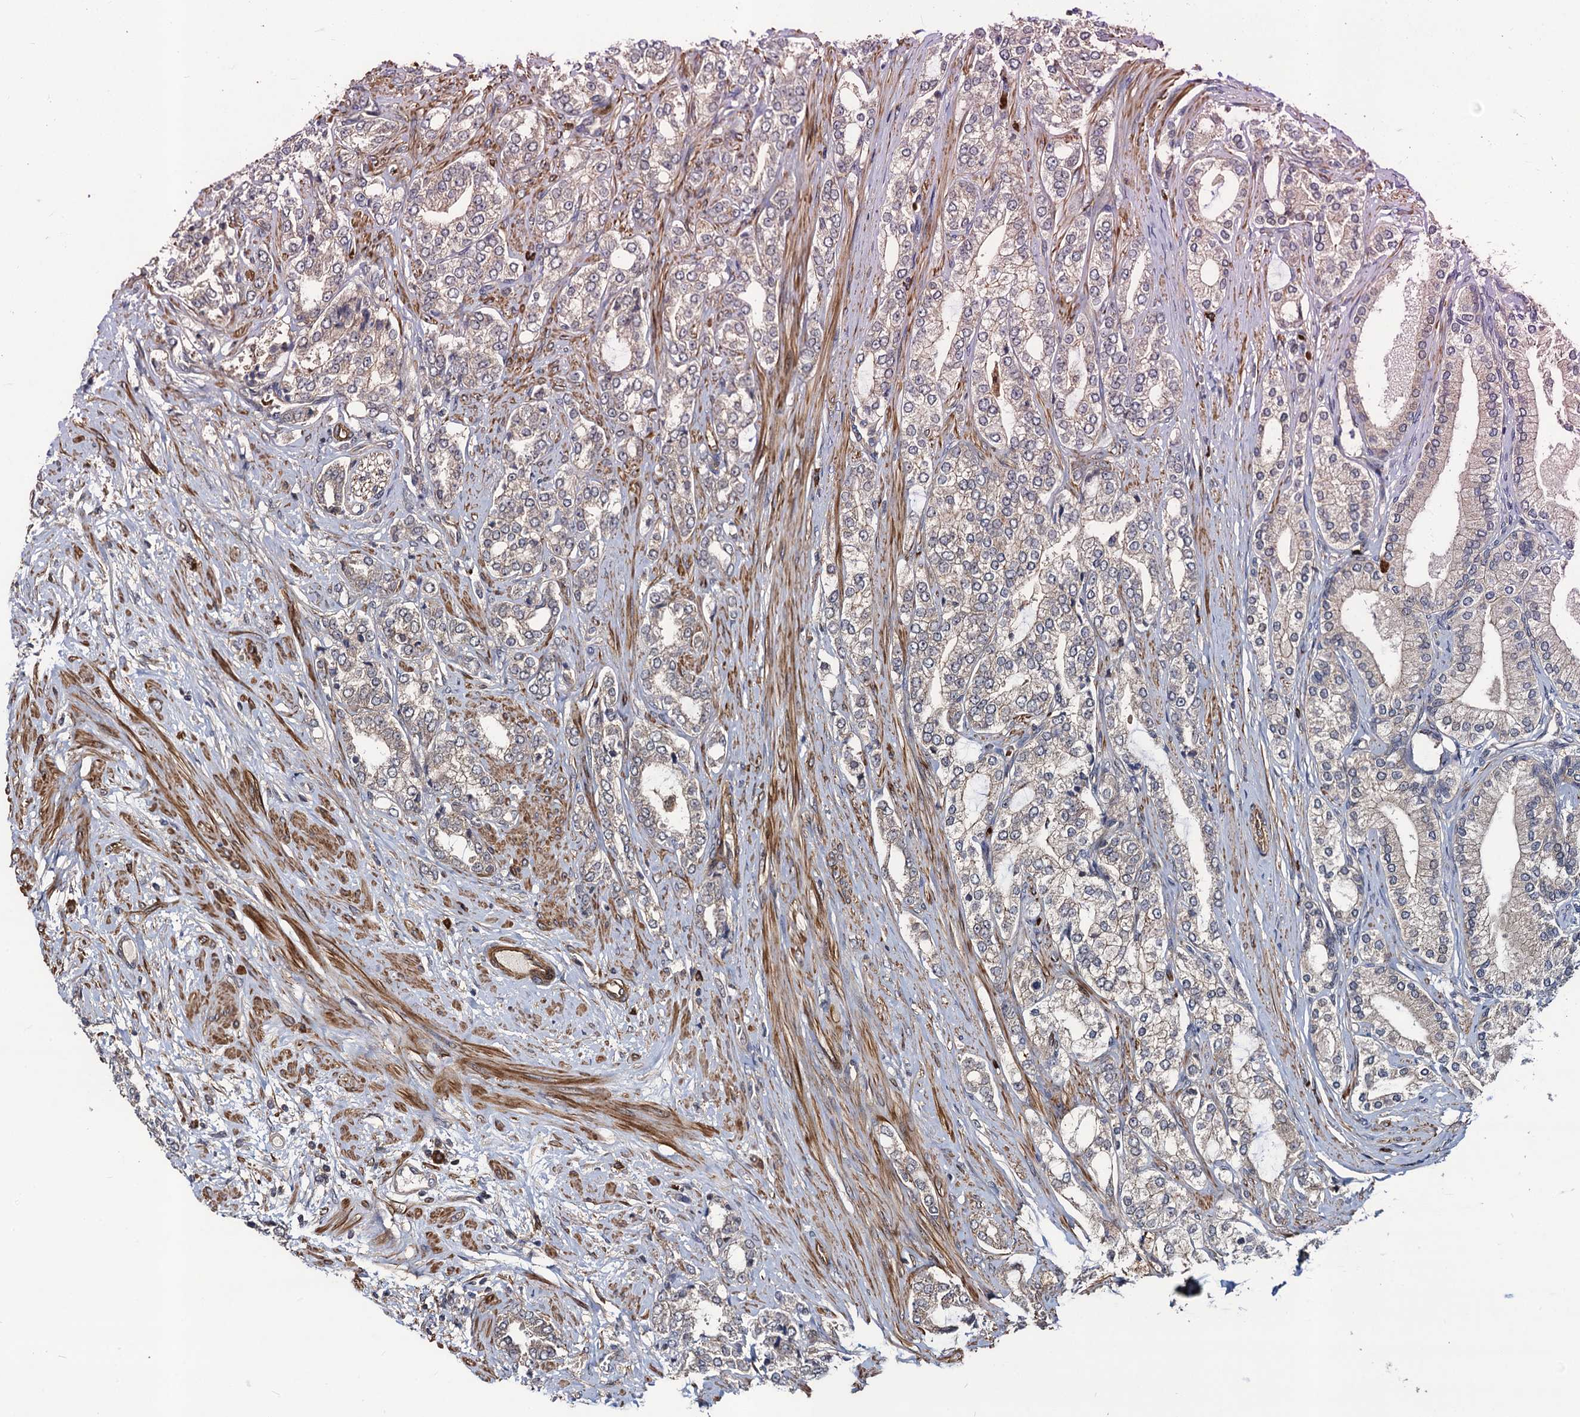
{"staining": {"intensity": "negative", "quantity": "none", "location": "none"}, "tissue": "prostate cancer", "cell_type": "Tumor cells", "image_type": "cancer", "snomed": [{"axis": "morphology", "description": "Adenocarcinoma, High grade"}, {"axis": "topography", "description": "Prostate"}], "caption": "Human prostate cancer stained for a protein using immunohistochemistry (IHC) reveals no positivity in tumor cells.", "gene": "KXD1", "patient": {"sex": "male", "age": 64}}